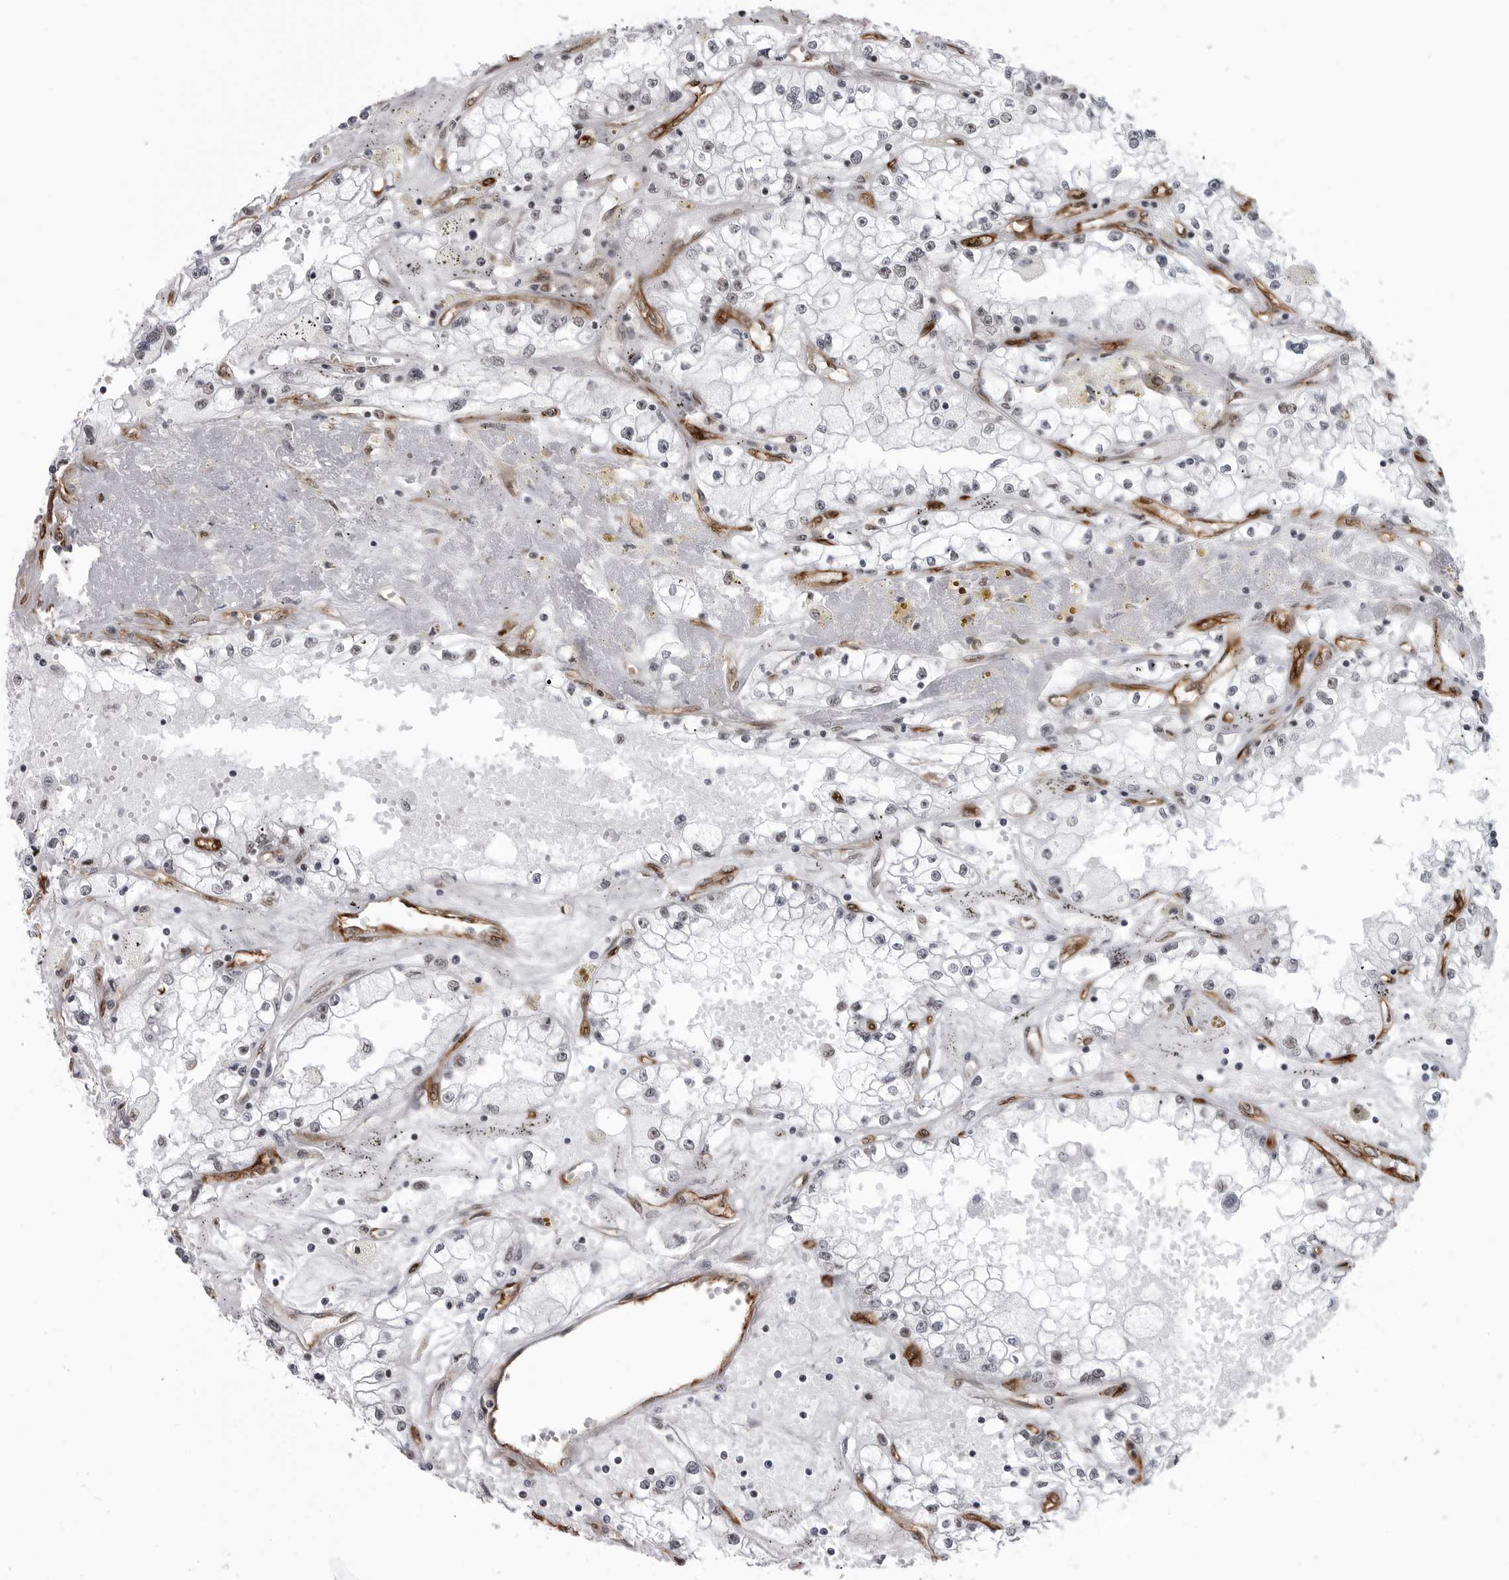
{"staining": {"intensity": "weak", "quantity": "25%-75%", "location": "nuclear"}, "tissue": "renal cancer", "cell_type": "Tumor cells", "image_type": "cancer", "snomed": [{"axis": "morphology", "description": "Adenocarcinoma, NOS"}, {"axis": "topography", "description": "Kidney"}], "caption": "IHC (DAB) staining of renal cancer (adenocarcinoma) reveals weak nuclear protein positivity in about 25%-75% of tumor cells.", "gene": "RNF26", "patient": {"sex": "male", "age": 56}}